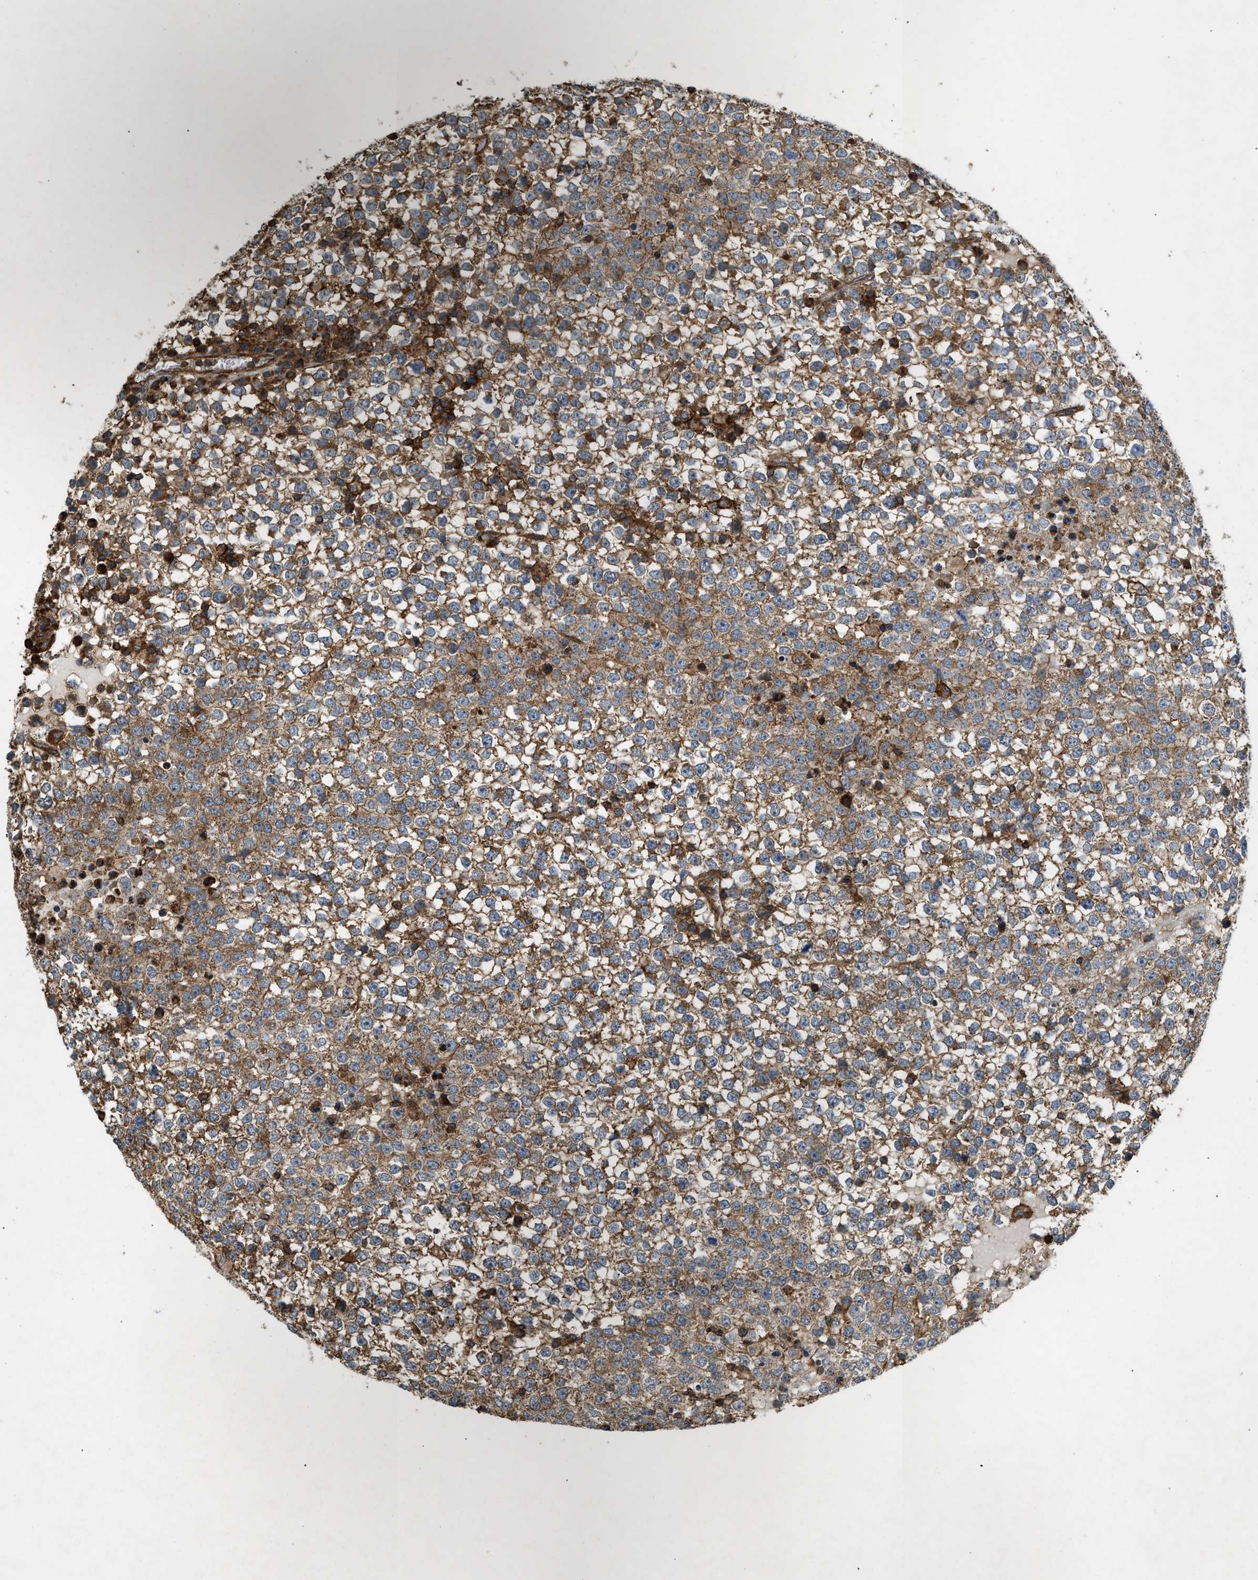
{"staining": {"intensity": "moderate", "quantity": ">75%", "location": "cytoplasmic/membranous"}, "tissue": "testis cancer", "cell_type": "Tumor cells", "image_type": "cancer", "snomed": [{"axis": "morphology", "description": "Seminoma, NOS"}, {"axis": "topography", "description": "Testis"}], "caption": "High-magnification brightfield microscopy of testis cancer stained with DAB (brown) and counterstained with hematoxylin (blue). tumor cells exhibit moderate cytoplasmic/membranous staining is identified in approximately>75% of cells.", "gene": "GNB4", "patient": {"sex": "male", "age": 65}}